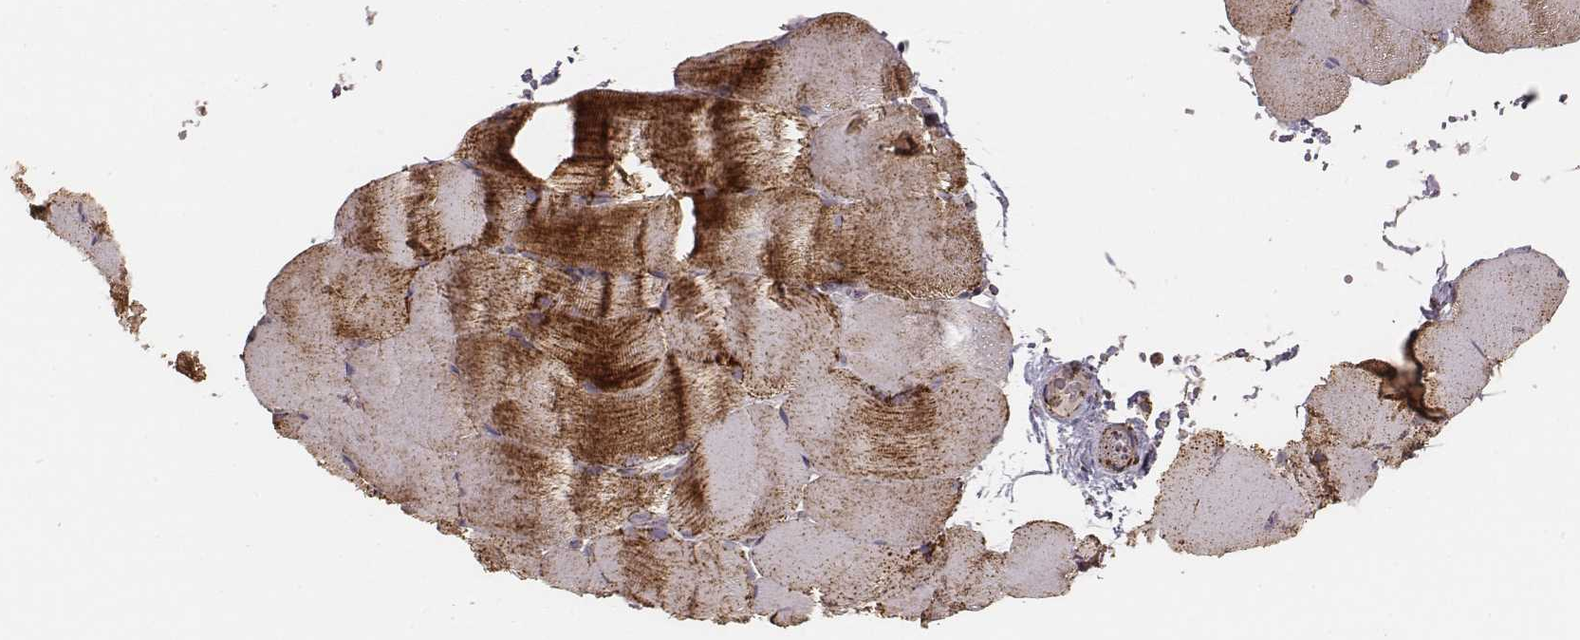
{"staining": {"intensity": "moderate", "quantity": "25%-75%", "location": "cytoplasmic/membranous"}, "tissue": "skeletal muscle", "cell_type": "Myocytes", "image_type": "normal", "snomed": [{"axis": "morphology", "description": "Normal tissue, NOS"}, {"axis": "topography", "description": "Skeletal muscle"}], "caption": "The immunohistochemical stain highlights moderate cytoplasmic/membranous staining in myocytes of unremarkable skeletal muscle.", "gene": "CS", "patient": {"sex": "female", "age": 37}}